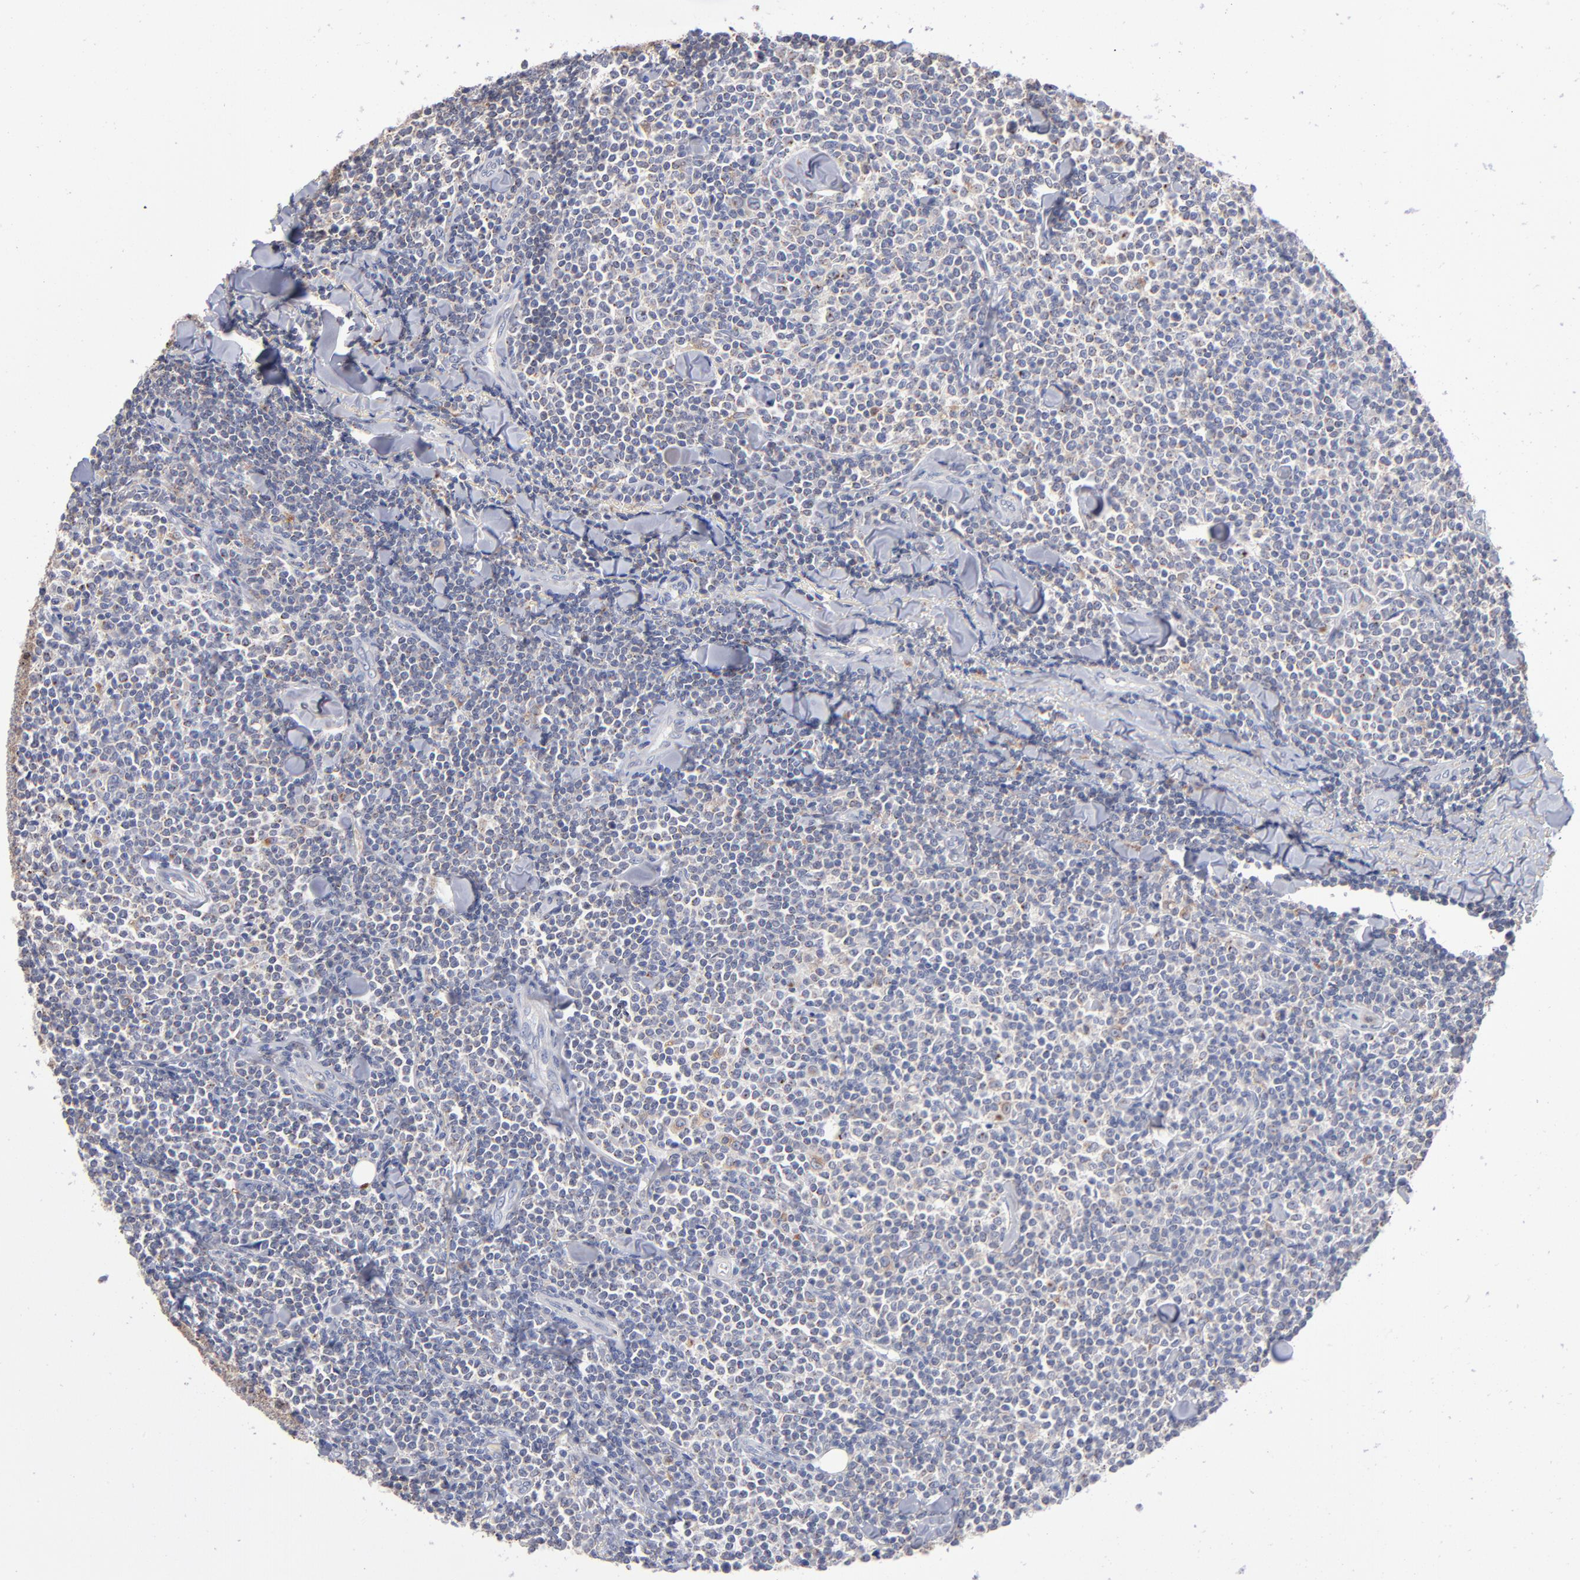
{"staining": {"intensity": "weak", "quantity": "<25%", "location": "cytoplasmic/membranous"}, "tissue": "lymphoma", "cell_type": "Tumor cells", "image_type": "cancer", "snomed": [{"axis": "morphology", "description": "Malignant lymphoma, non-Hodgkin's type, Low grade"}, {"axis": "topography", "description": "Soft tissue"}], "caption": "Tumor cells show no significant protein staining in lymphoma. (Stains: DAB (3,3'-diaminobenzidine) immunohistochemistry with hematoxylin counter stain, Microscopy: brightfield microscopy at high magnification).", "gene": "RRAGB", "patient": {"sex": "male", "age": 92}}